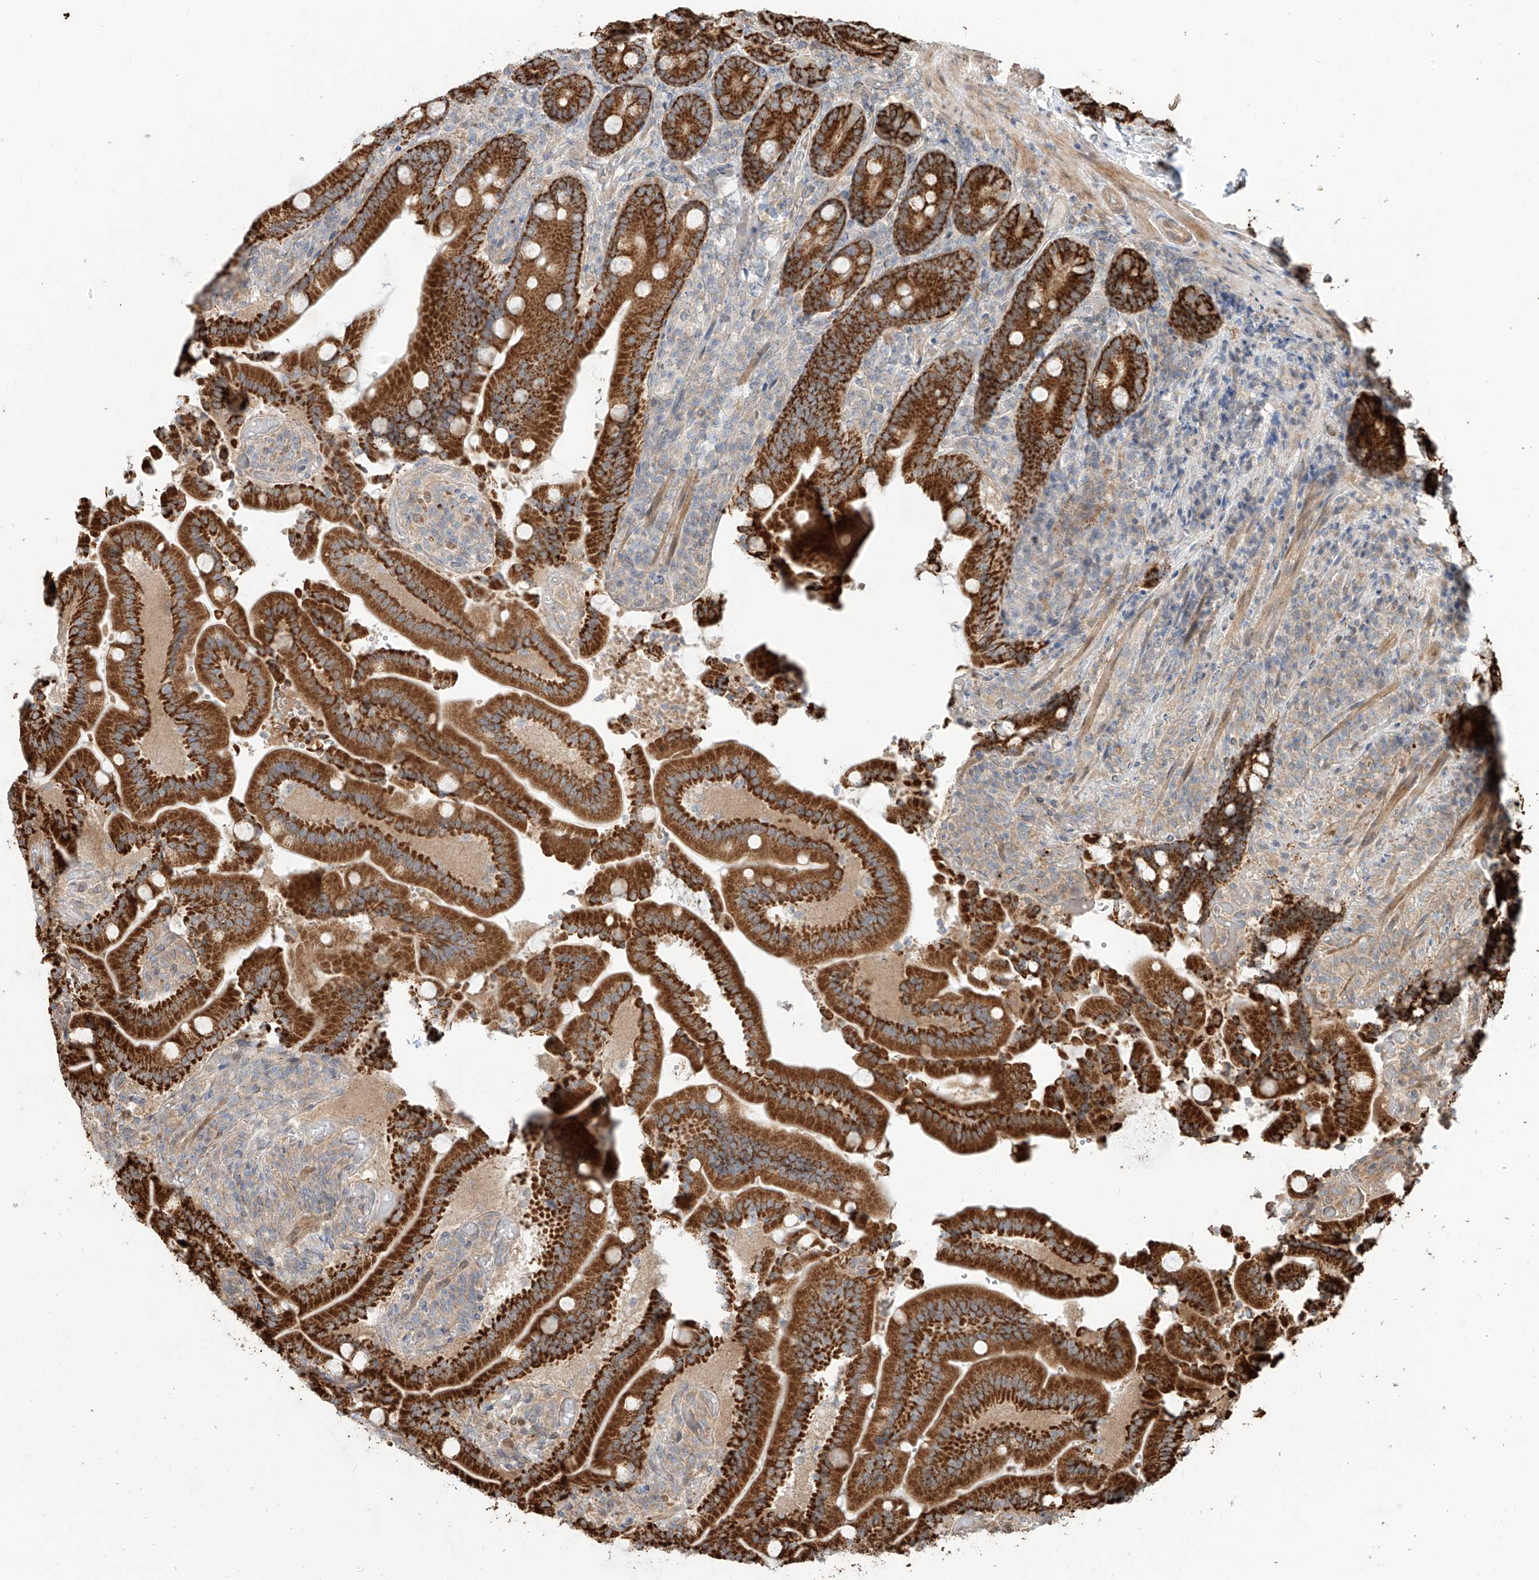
{"staining": {"intensity": "strong", "quantity": ">75%", "location": "cytoplasmic/membranous"}, "tissue": "duodenum", "cell_type": "Glandular cells", "image_type": "normal", "snomed": [{"axis": "morphology", "description": "Normal tissue, NOS"}, {"axis": "topography", "description": "Duodenum"}], "caption": "Unremarkable duodenum shows strong cytoplasmic/membranous expression in about >75% of glandular cells, visualized by immunohistochemistry. (brown staining indicates protein expression, while blue staining denotes nuclei).", "gene": "CEP162", "patient": {"sex": "female", "age": 62}}